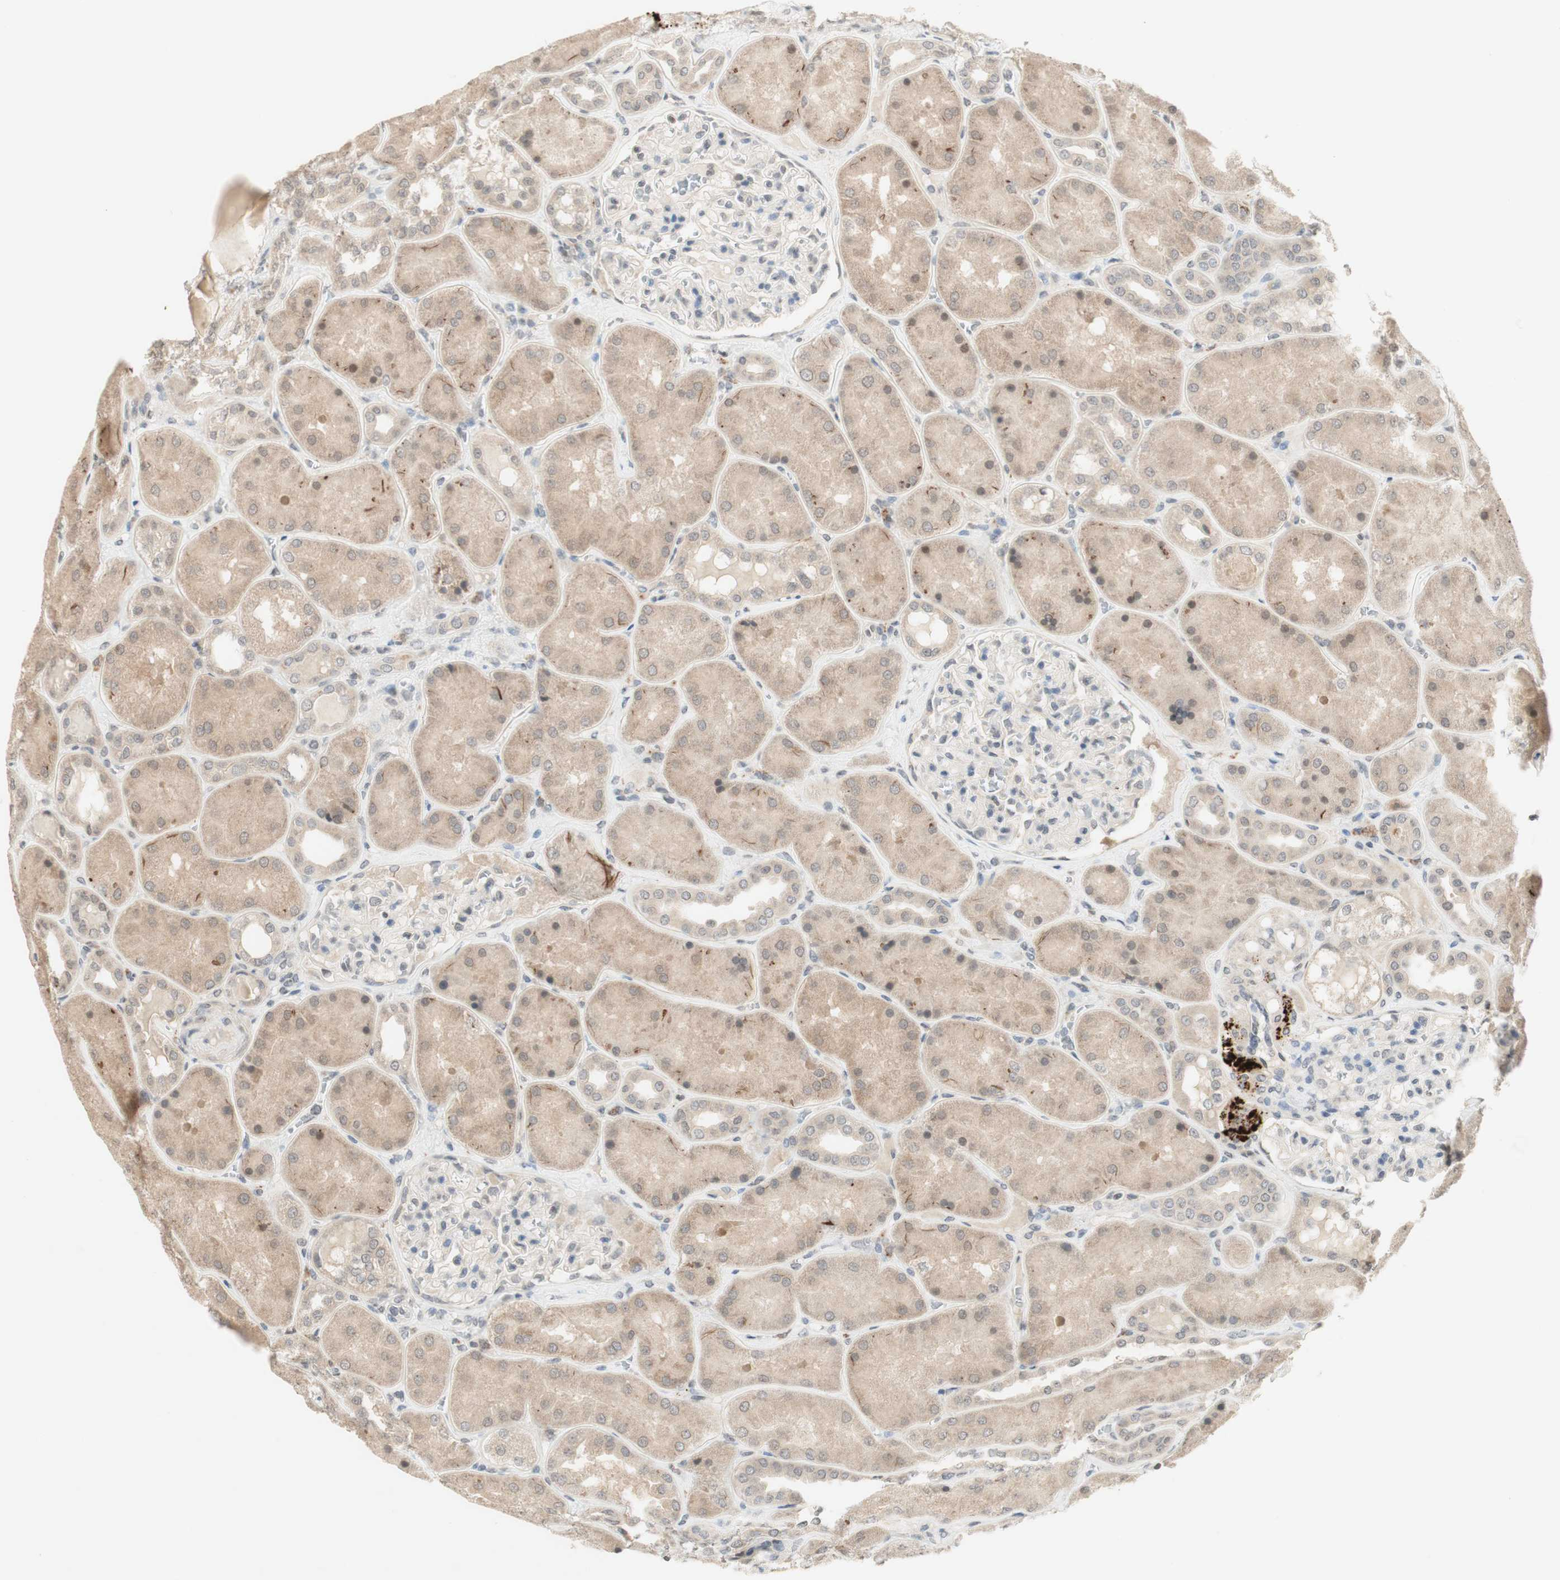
{"staining": {"intensity": "negative", "quantity": "none", "location": "none"}, "tissue": "kidney", "cell_type": "Cells in glomeruli", "image_type": "normal", "snomed": [{"axis": "morphology", "description": "Normal tissue, NOS"}, {"axis": "topography", "description": "Kidney"}], "caption": "This is an immunohistochemistry image of benign kidney. There is no positivity in cells in glomeruli.", "gene": "GLI1", "patient": {"sex": "female", "age": 56}}